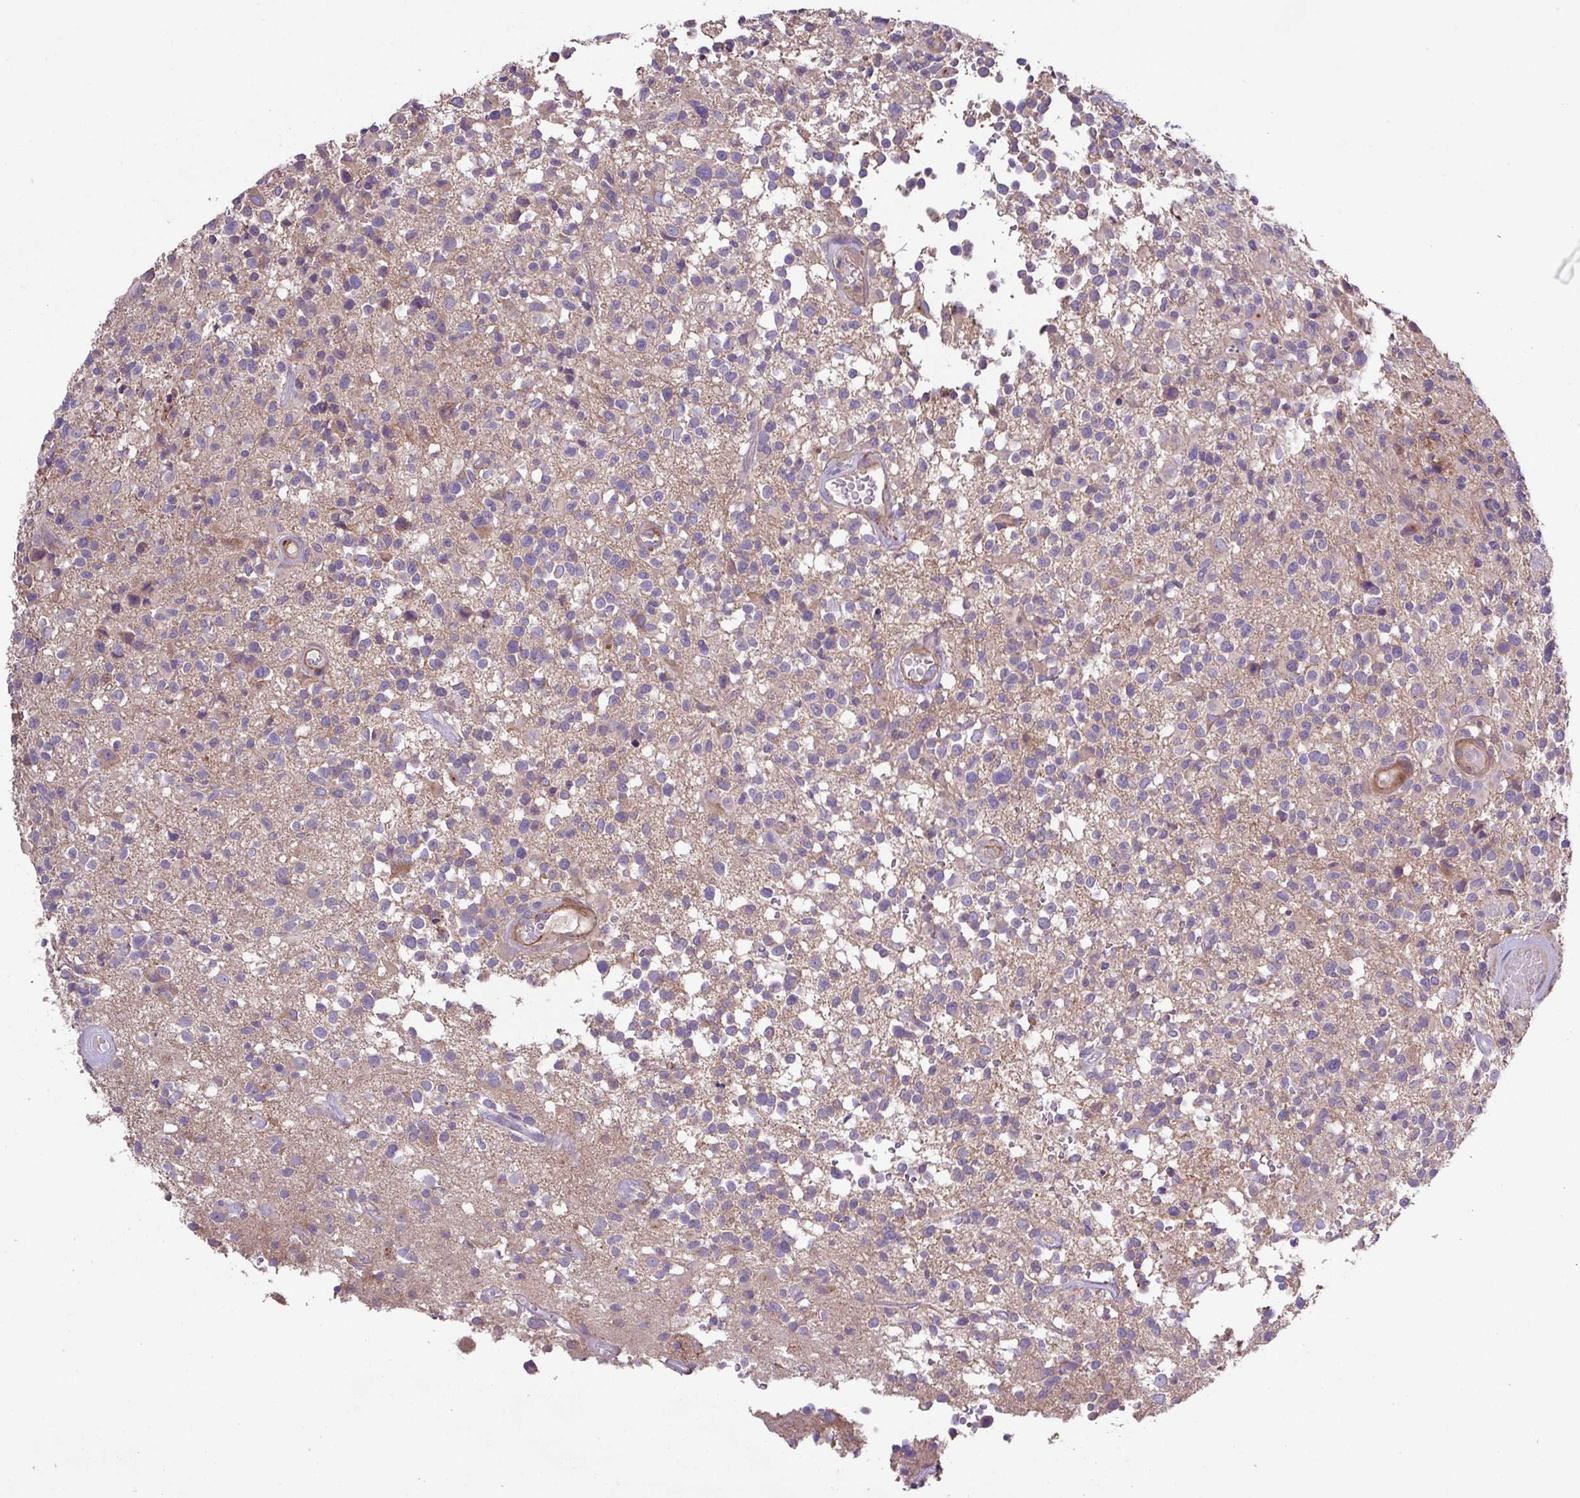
{"staining": {"intensity": "negative", "quantity": "none", "location": "none"}, "tissue": "glioma", "cell_type": "Tumor cells", "image_type": "cancer", "snomed": [{"axis": "morphology", "description": "Glioma, malignant, High grade"}, {"axis": "morphology", "description": "Glioblastoma, NOS"}, {"axis": "topography", "description": "Brain"}], "caption": "The micrograph shows no staining of tumor cells in glioma. (IHC, brightfield microscopy, high magnification).", "gene": "RIC1", "patient": {"sex": "male", "age": 60}}